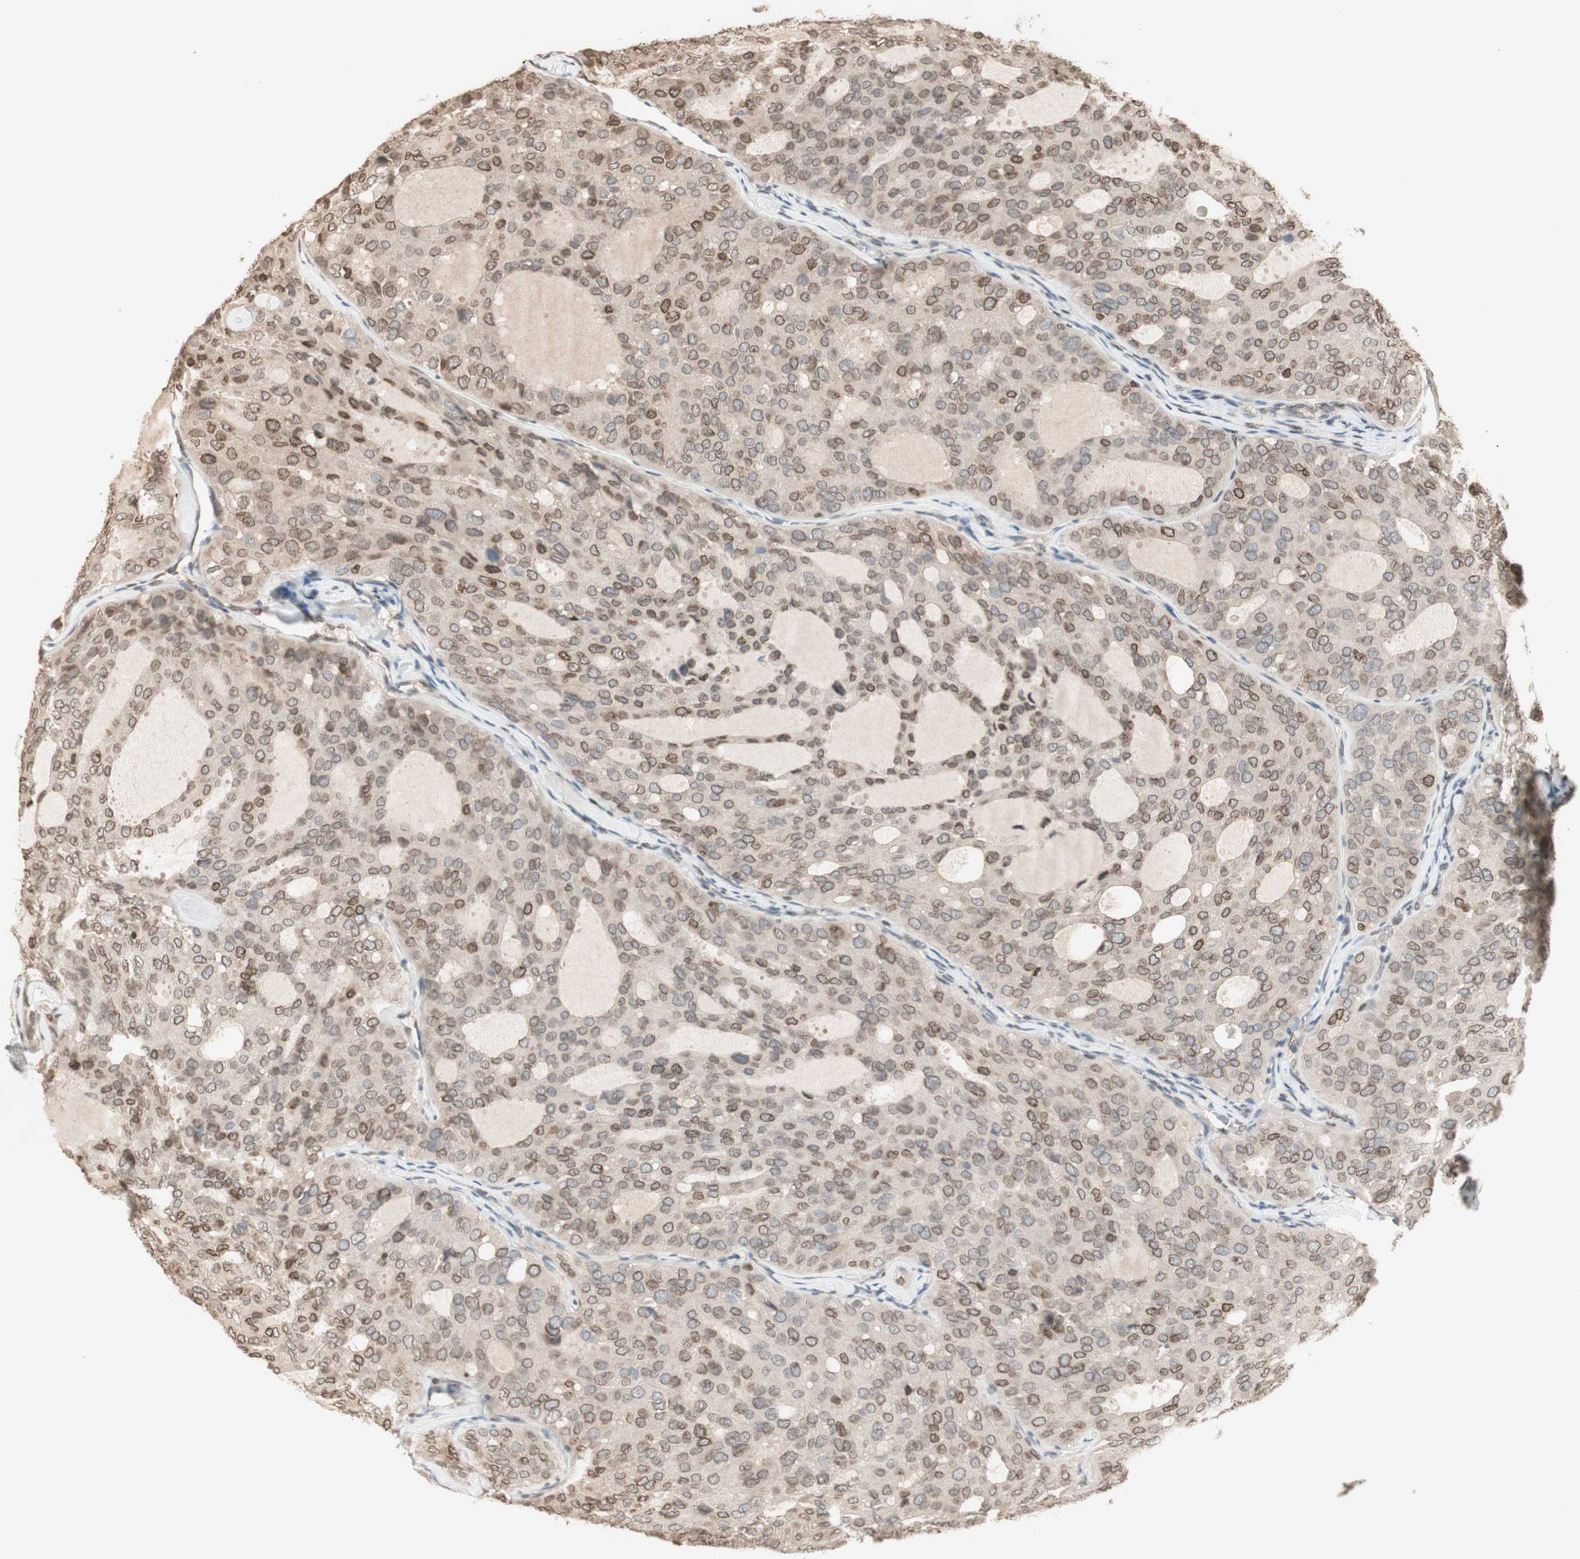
{"staining": {"intensity": "moderate", "quantity": "25%-75%", "location": "cytoplasmic/membranous,nuclear"}, "tissue": "thyroid cancer", "cell_type": "Tumor cells", "image_type": "cancer", "snomed": [{"axis": "morphology", "description": "Follicular adenoma carcinoma, NOS"}, {"axis": "topography", "description": "Thyroid gland"}], "caption": "Protein staining of thyroid cancer tissue displays moderate cytoplasmic/membranous and nuclear expression in approximately 25%-75% of tumor cells.", "gene": "TMPO", "patient": {"sex": "male", "age": 75}}